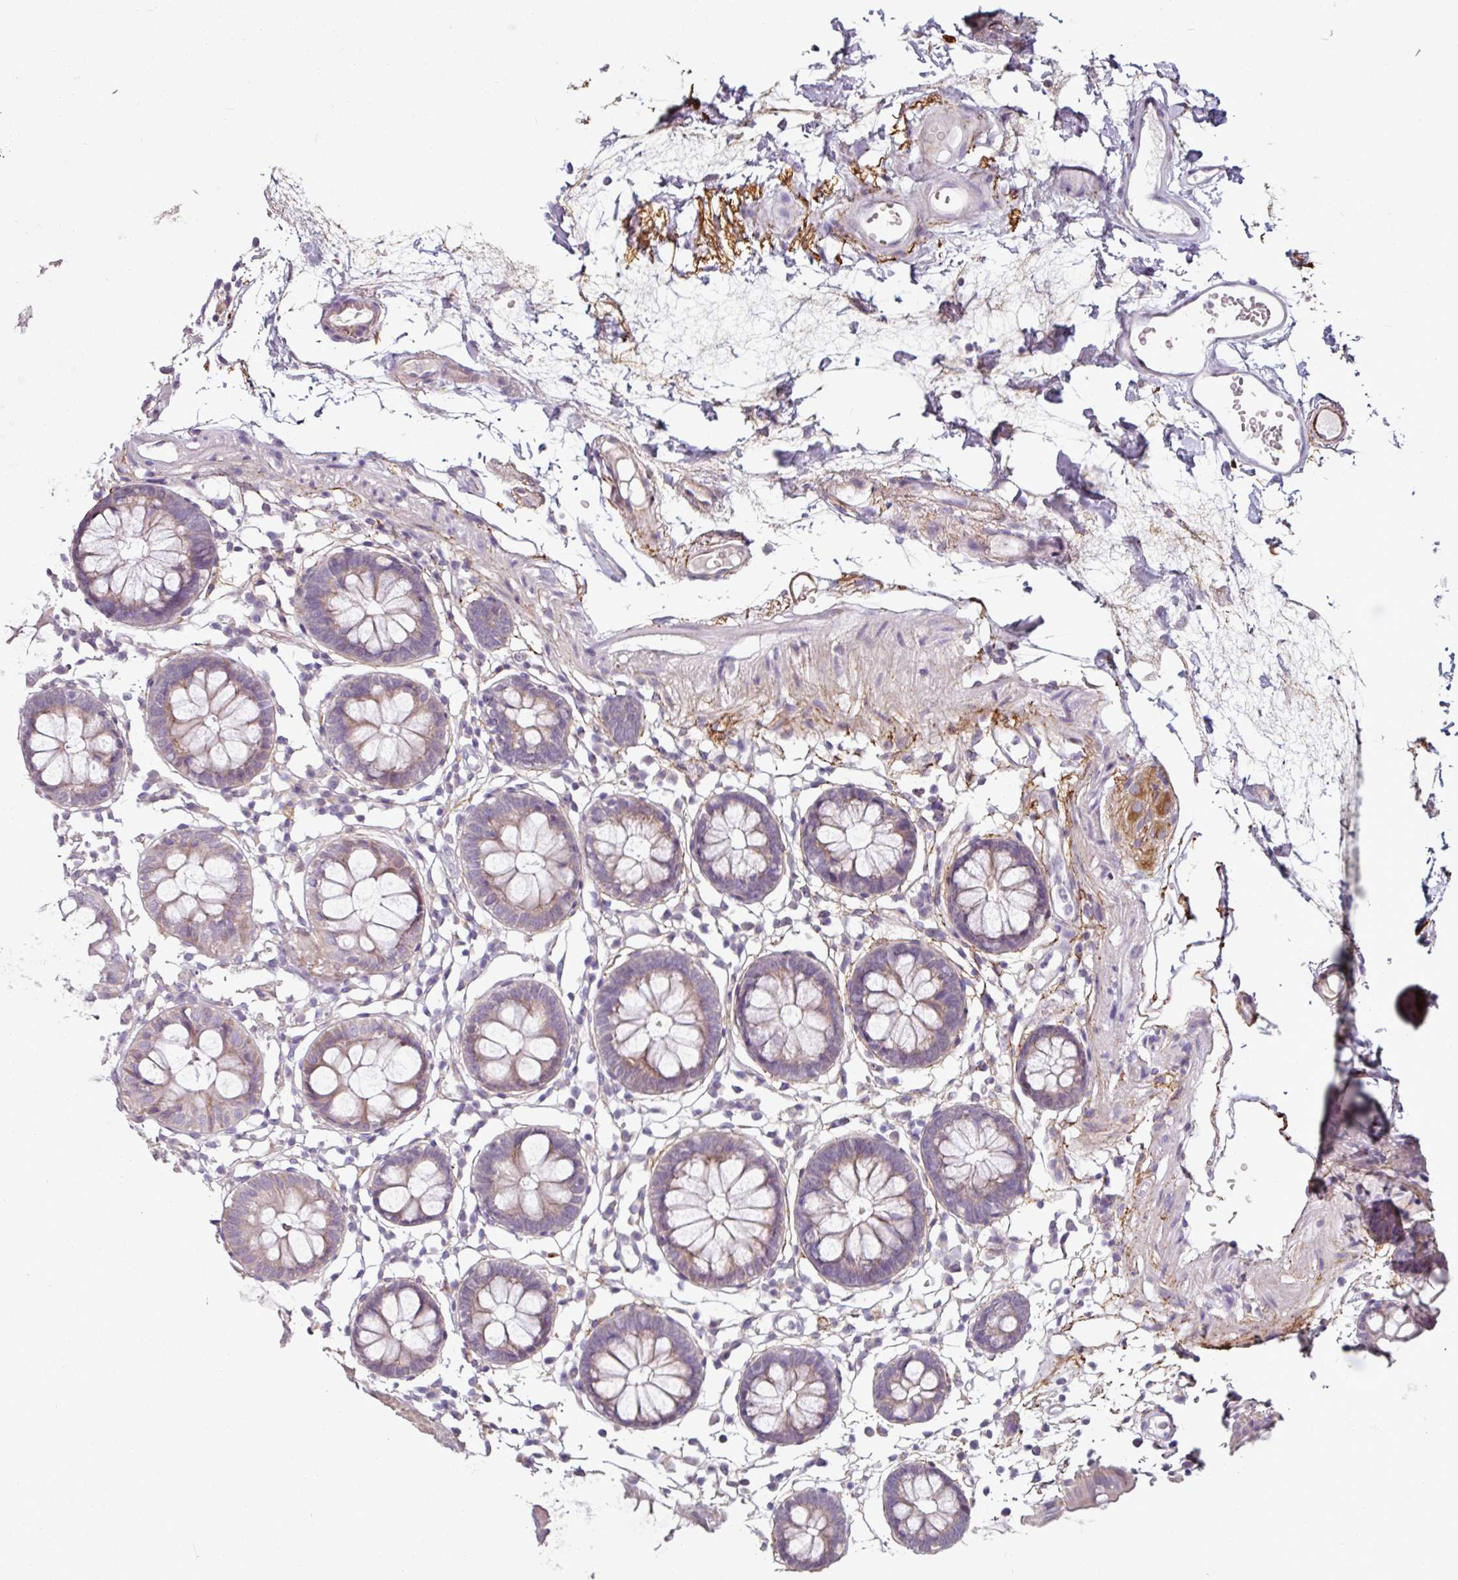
{"staining": {"intensity": "weak", "quantity": "25%-75%", "location": "cytoplasmic/membranous"}, "tissue": "colon", "cell_type": "Endothelial cells", "image_type": "normal", "snomed": [{"axis": "morphology", "description": "Normal tissue, NOS"}, {"axis": "topography", "description": "Colon"}], "caption": "Human colon stained for a protein (brown) shows weak cytoplasmic/membranous positive expression in about 25%-75% of endothelial cells.", "gene": "MTMR14", "patient": {"sex": "female", "age": 84}}